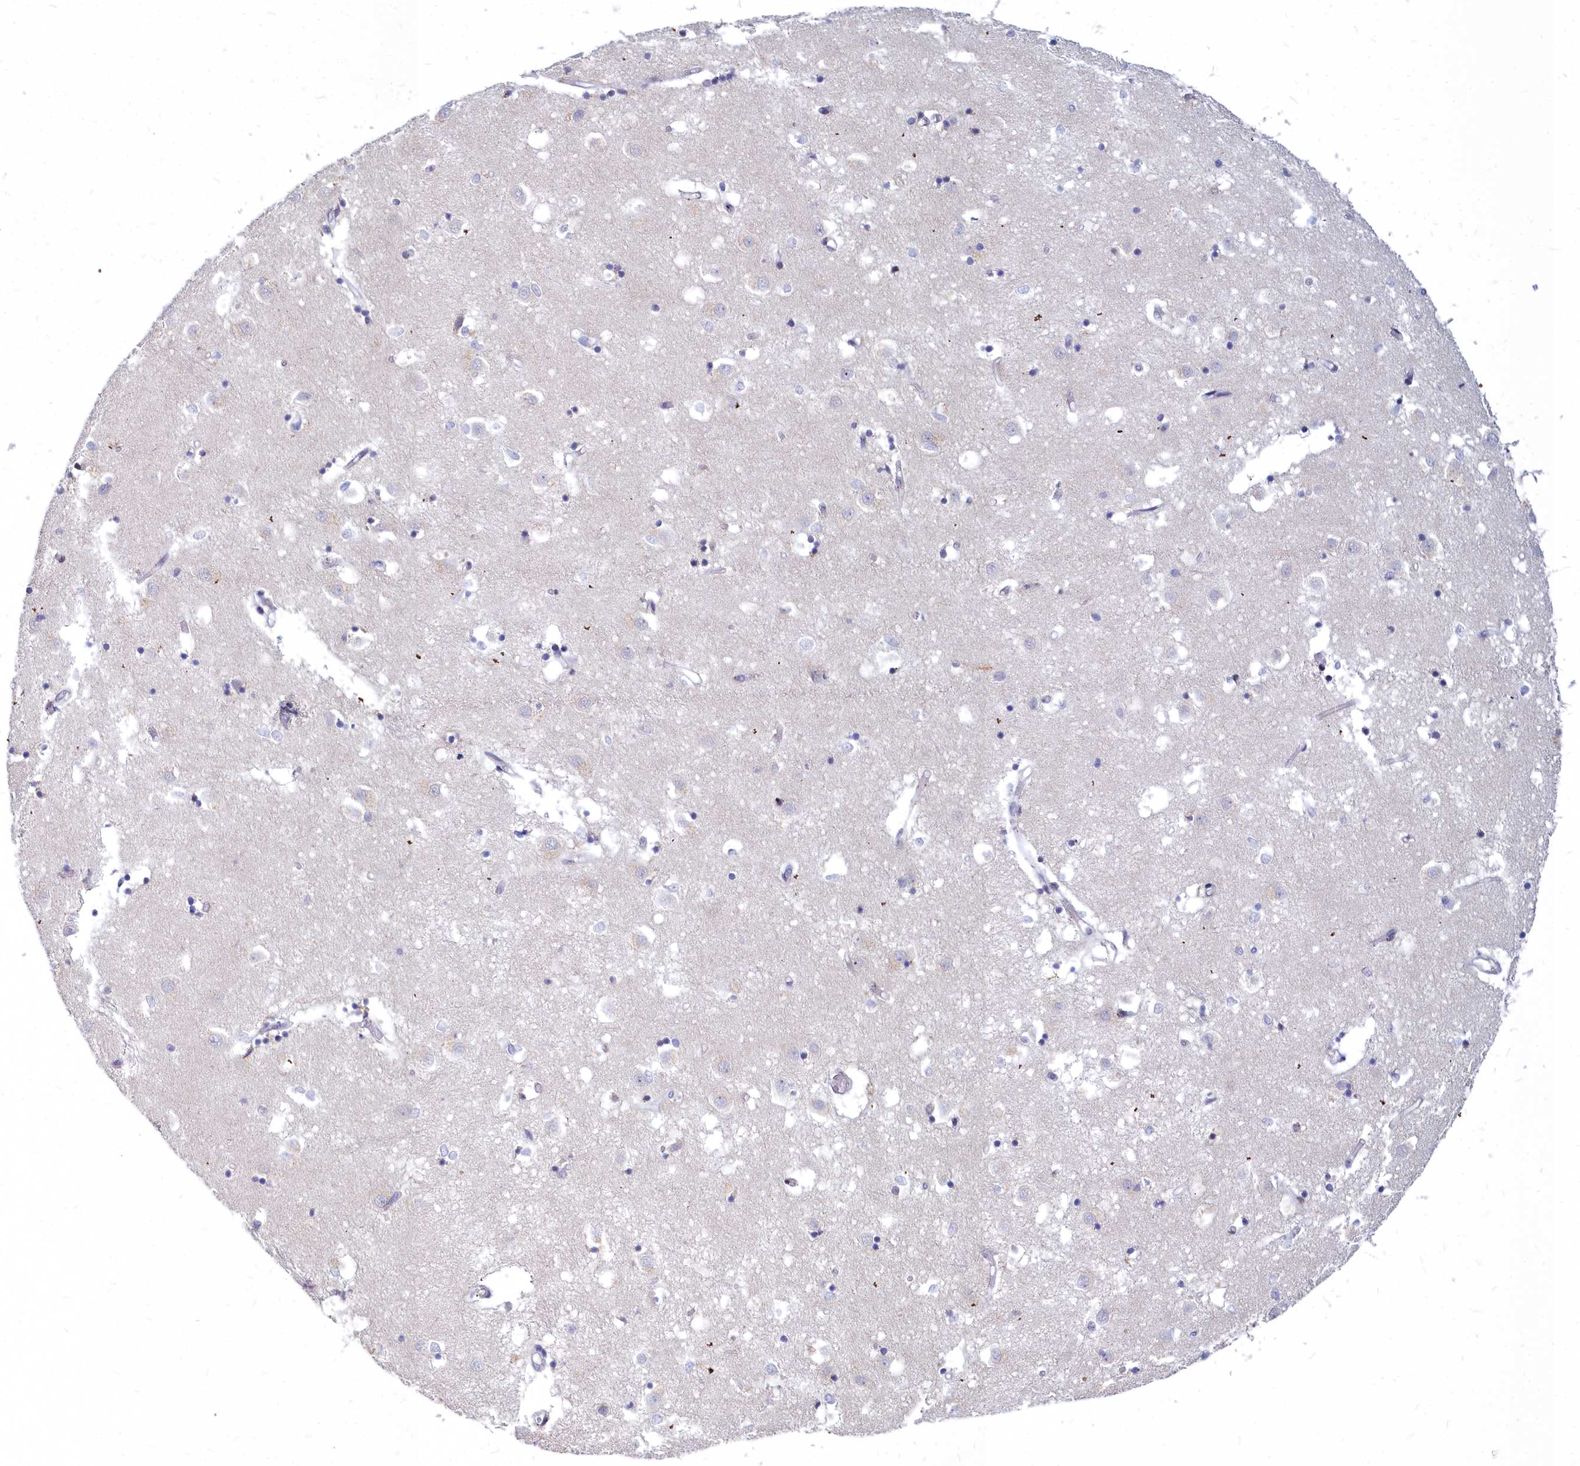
{"staining": {"intensity": "negative", "quantity": "none", "location": "none"}, "tissue": "caudate", "cell_type": "Glial cells", "image_type": "normal", "snomed": [{"axis": "morphology", "description": "Normal tissue, NOS"}, {"axis": "topography", "description": "Lateral ventricle wall"}], "caption": "Protein analysis of benign caudate shows no significant positivity in glial cells.", "gene": "NOXA1", "patient": {"sex": "male", "age": 70}}